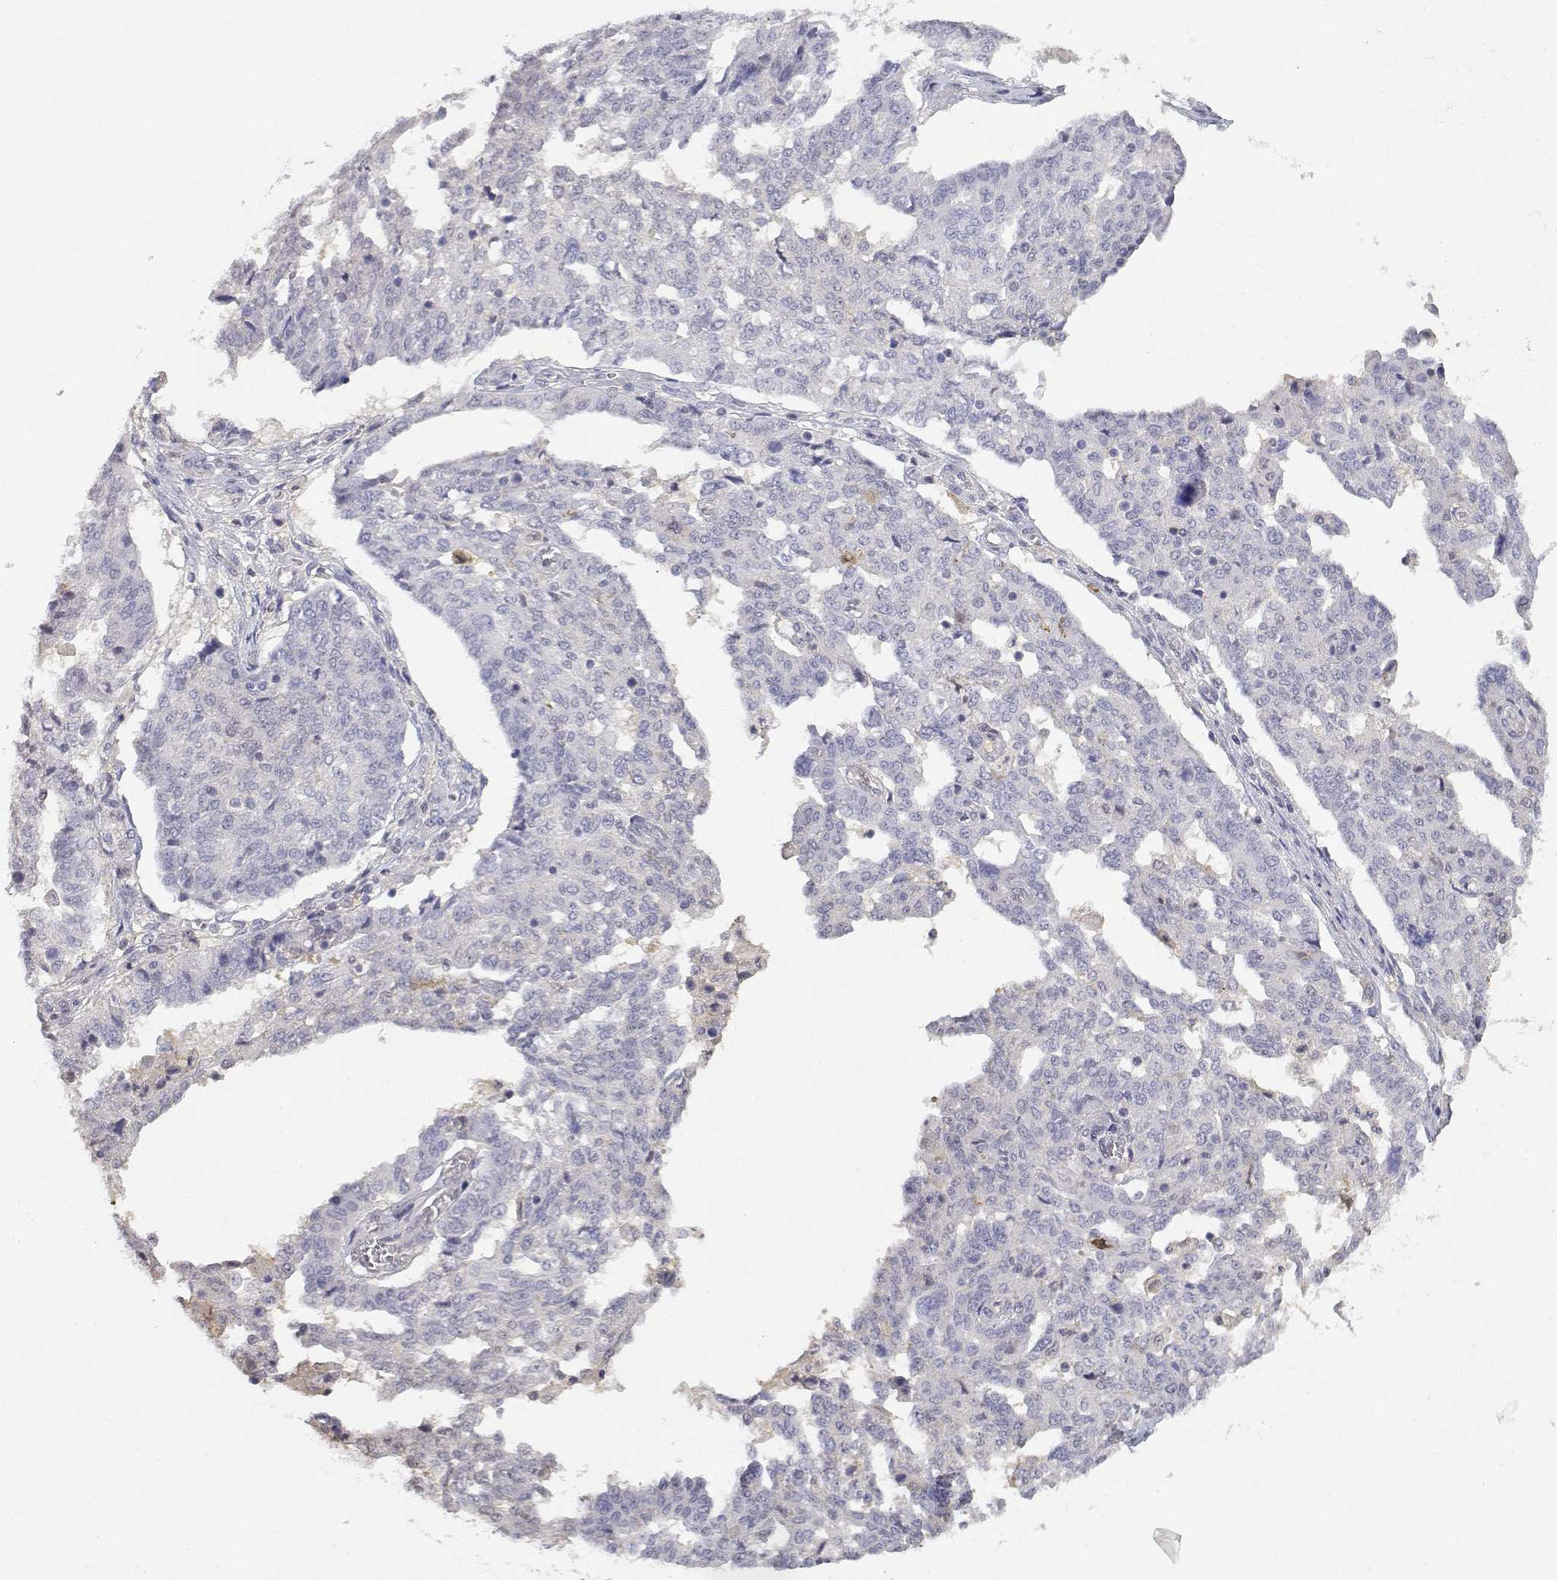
{"staining": {"intensity": "negative", "quantity": "none", "location": "none"}, "tissue": "ovarian cancer", "cell_type": "Tumor cells", "image_type": "cancer", "snomed": [{"axis": "morphology", "description": "Cystadenocarcinoma, serous, NOS"}, {"axis": "topography", "description": "Ovary"}], "caption": "Immunohistochemistry (IHC) of human serous cystadenocarcinoma (ovarian) shows no staining in tumor cells. (DAB (3,3'-diaminobenzidine) immunohistochemistry, high magnification).", "gene": "ADA", "patient": {"sex": "female", "age": 67}}